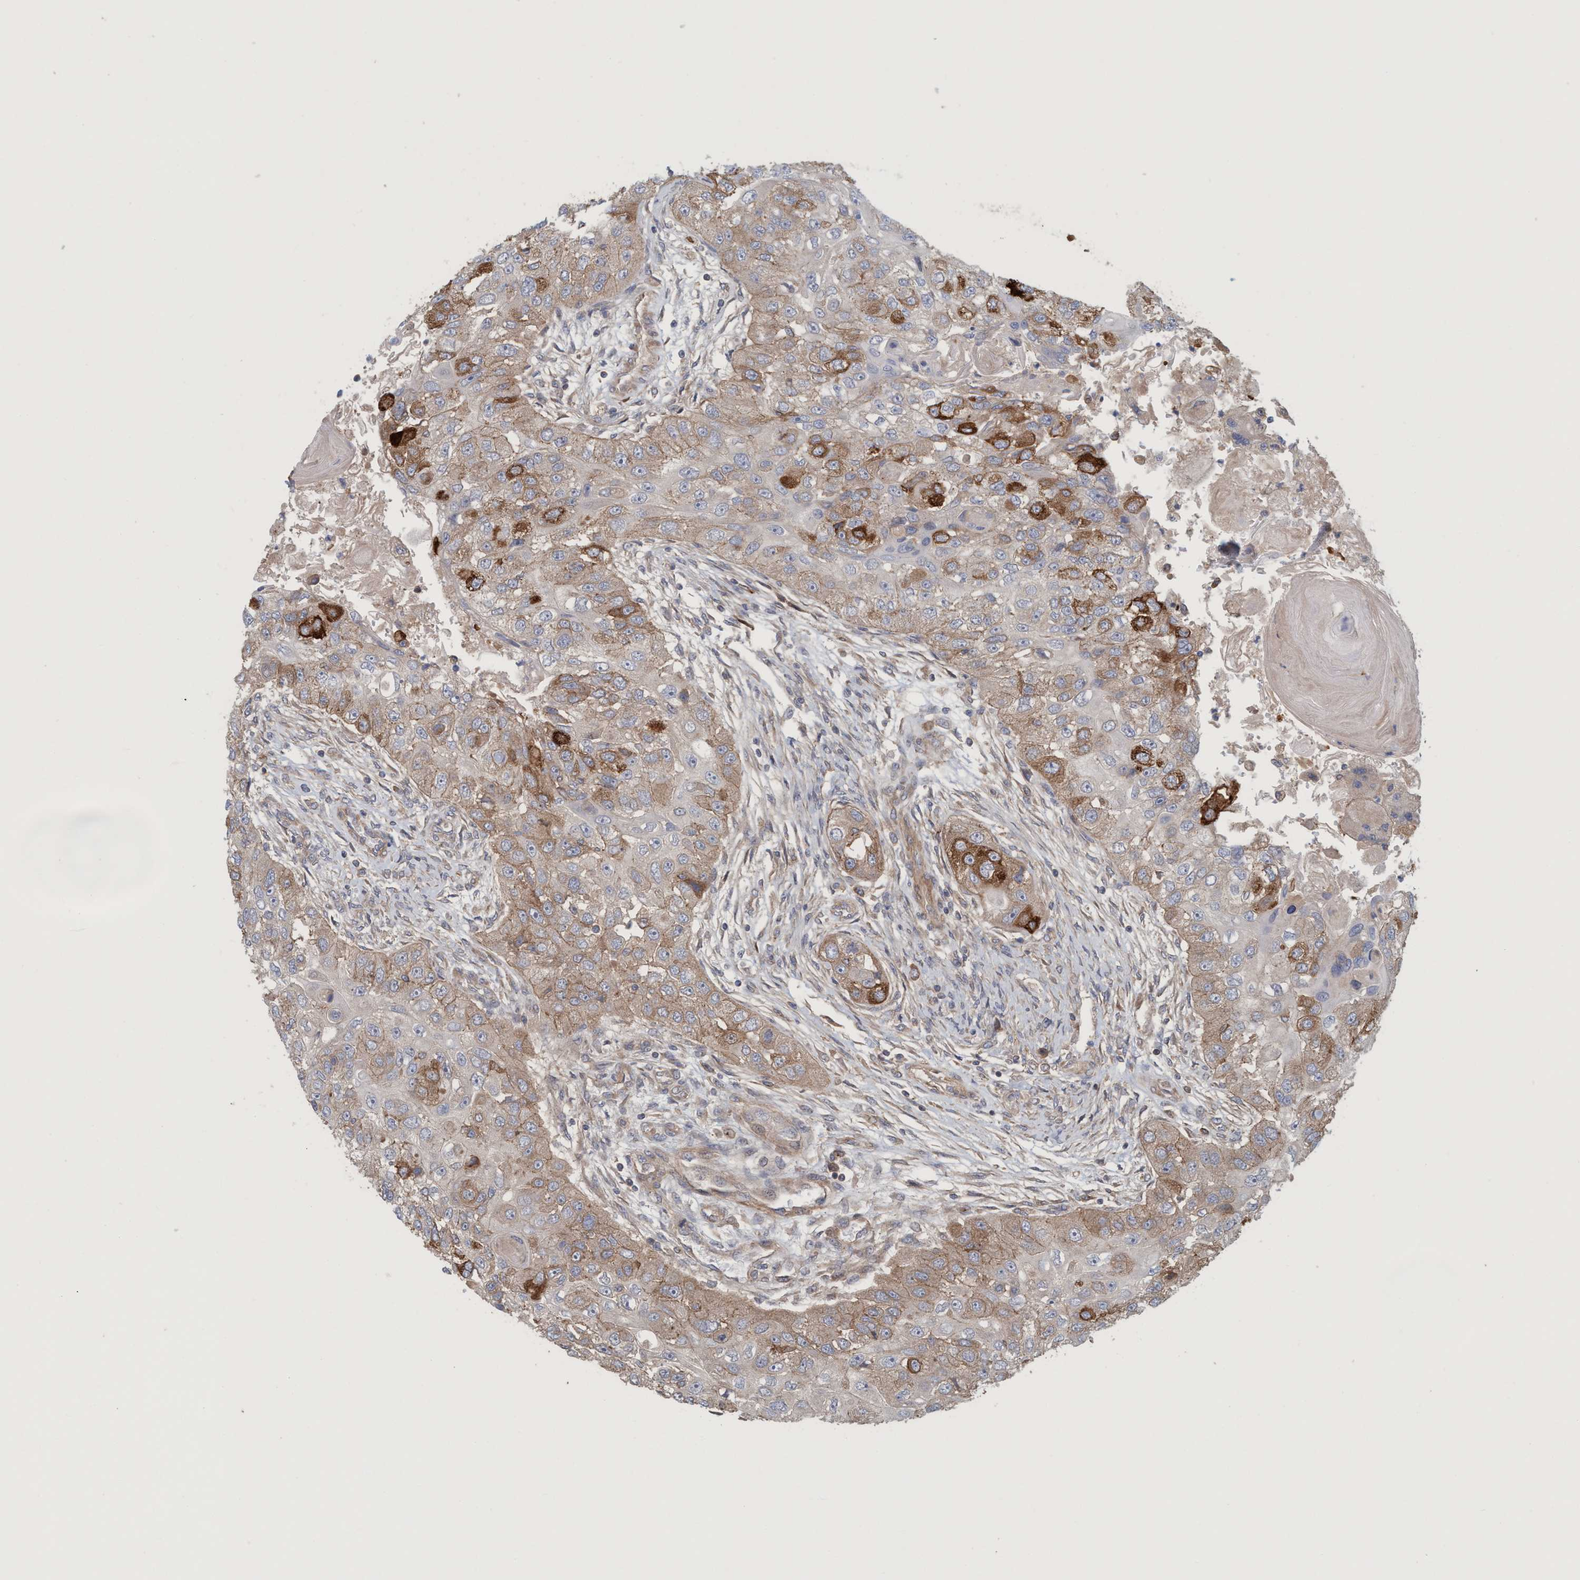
{"staining": {"intensity": "moderate", "quantity": ">75%", "location": "cytoplasmic/membranous"}, "tissue": "head and neck cancer", "cell_type": "Tumor cells", "image_type": "cancer", "snomed": [{"axis": "morphology", "description": "Normal tissue, NOS"}, {"axis": "morphology", "description": "Squamous cell carcinoma, NOS"}, {"axis": "topography", "description": "Skeletal muscle"}, {"axis": "topography", "description": "Head-Neck"}], "caption": "The histopathology image reveals a brown stain indicating the presence of a protein in the cytoplasmic/membranous of tumor cells in head and neck cancer. (DAB IHC, brown staining for protein, blue staining for nuclei).", "gene": "SPECC1", "patient": {"sex": "male", "age": 51}}